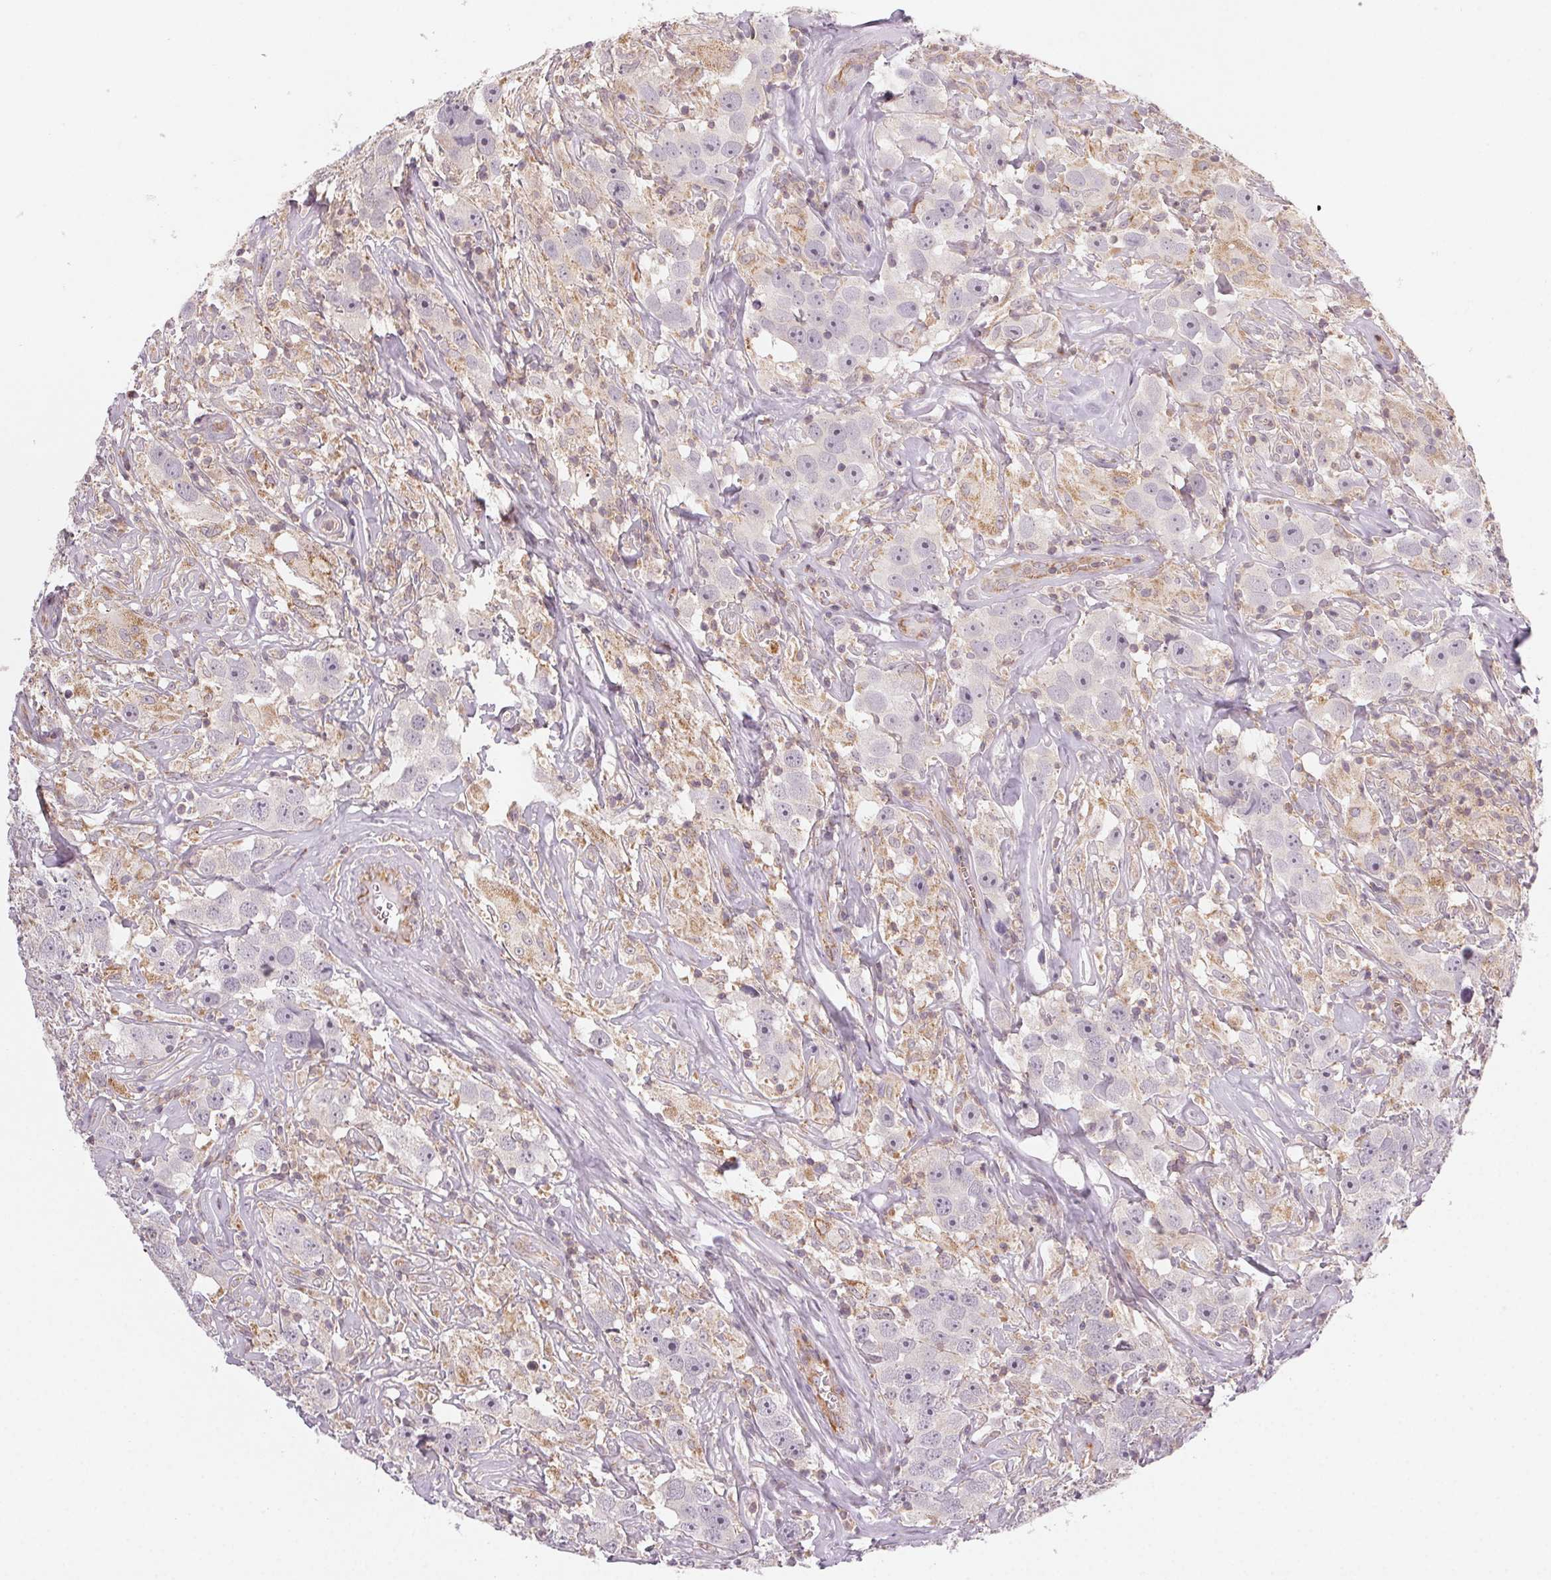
{"staining": {"intensity": "negative", "quantity": "none", "location": "none"}, "tissue": "testis cancer", "cell_type": "Tumor cells", "image_type": "cancer", "snomed": [{"axis": "morphology", "description": "Seminoma, NOS"}, {"axis": "topography", "description": "Testis"}], "caption": "A high-resolution photomicrograph shows immunohistochemistry (IHC) staining of testis cancer, which reveals no significant expression in tumor cells.", "gene": "NCOA4", "patient": {"sex": "male", "age": 49}}